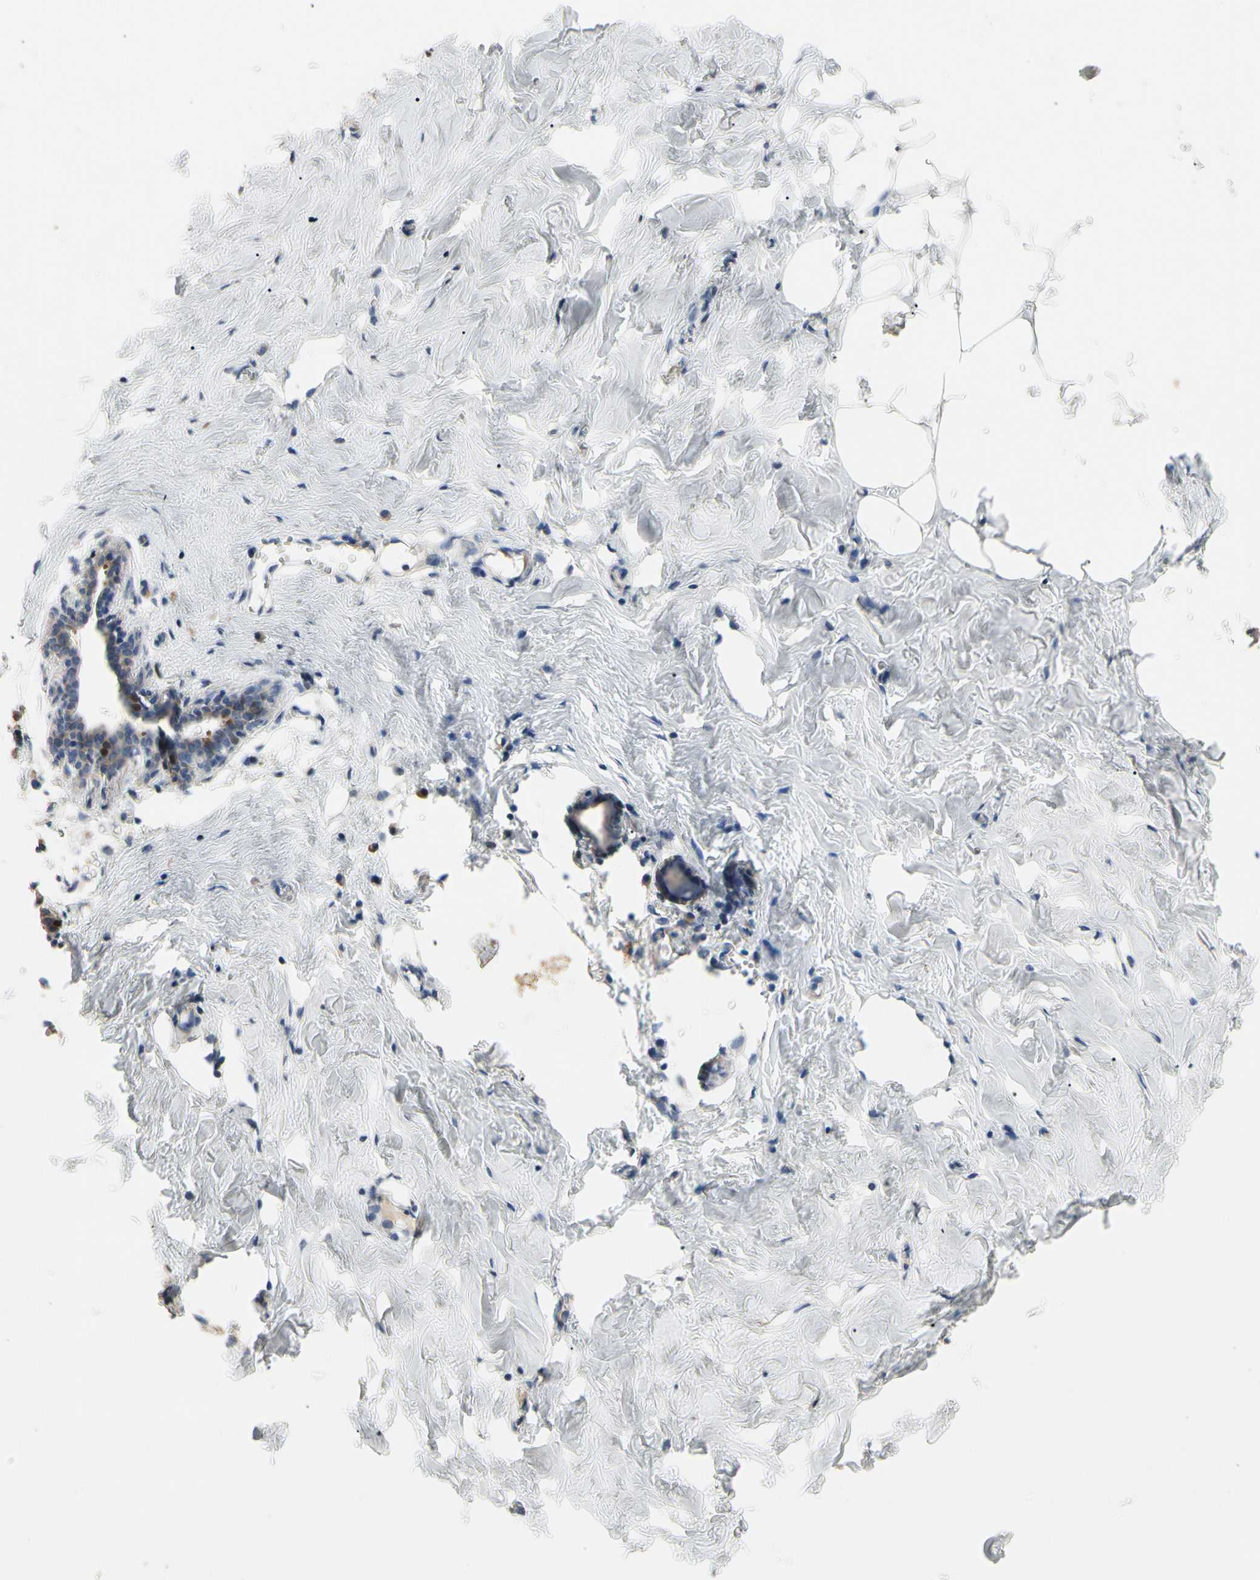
{"staining": {"intensity": "negative", "quantity": "none", "location": "none"}, "tissue": "breast", "cell_type": "Adipocytes", "image_type": "normal", "snomed": [{"axis": "morphology", "description": "Normal tissue, NOS"}, {"axis": "topography", "description": "Breast"}], "caption": "Immunohistochemistry of normal human breast reveals no staining in adipocytes. (Stains: DAB IHC with hematoxylin counter stain, Microscopy: brightfield microscopy at high magnification).", "gene": "HMGCR", "patient": {"sex": "female", "age": 27}}